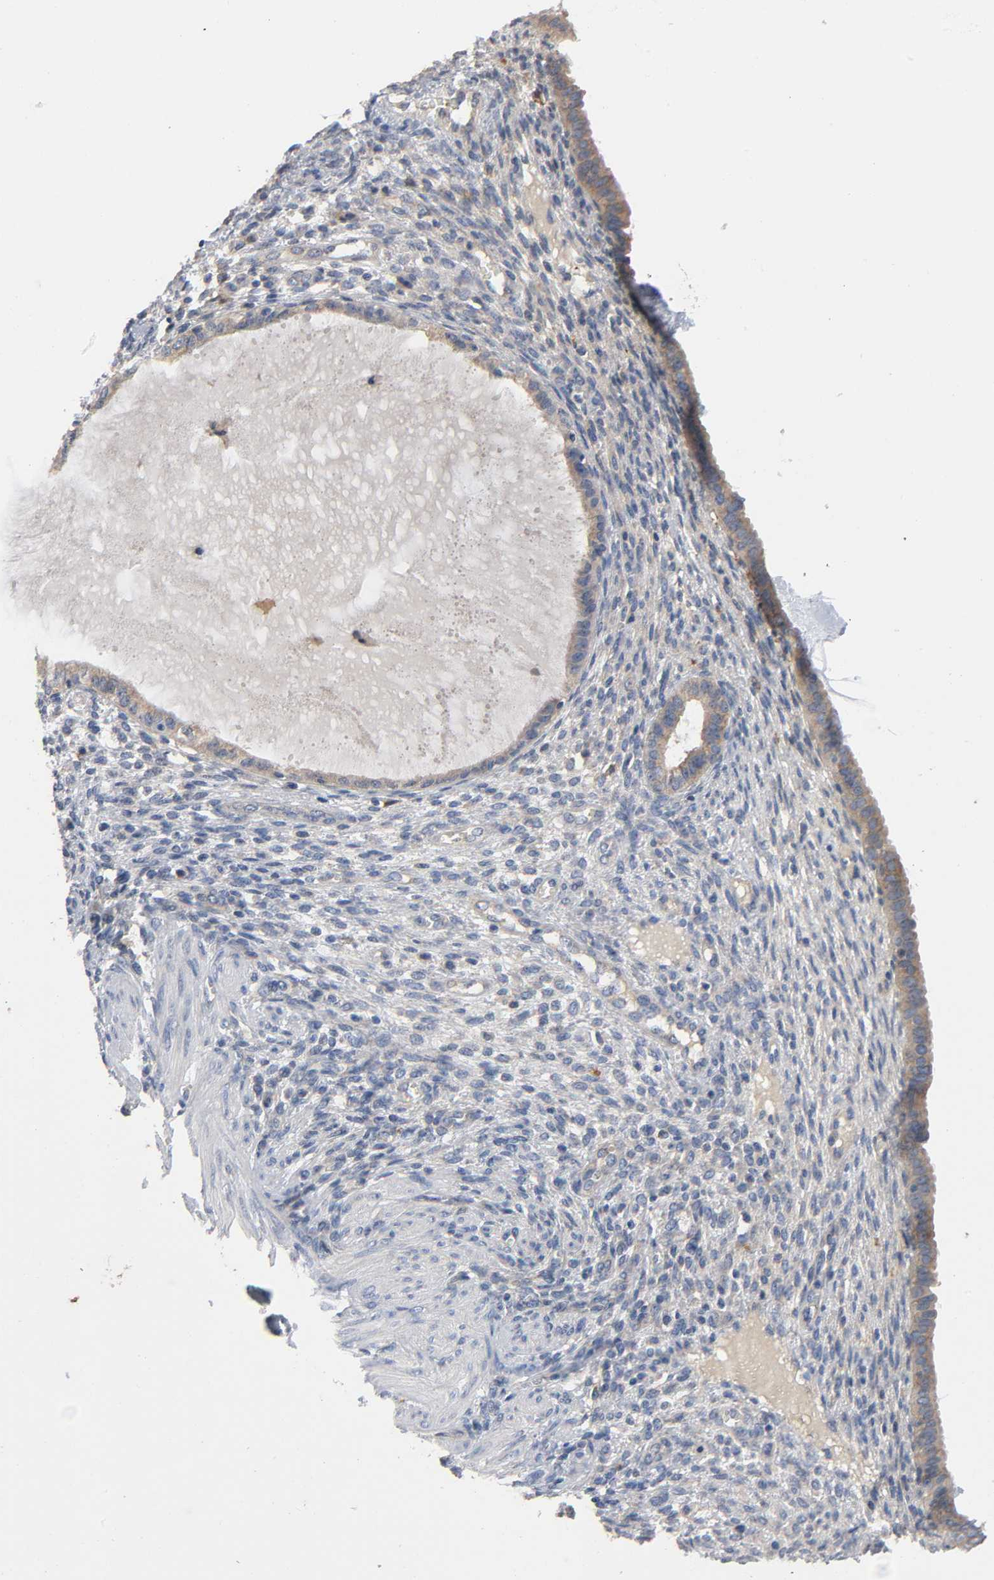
{"staining": {"intensity": "weak", "quantity": "<25%", "location": "cytoplasmic/membranous"}, "tissue": "endometrium", "cell_type": "Cells in endometrial stroma", "image_type": "normal", "snomed": [{"axis": "morphology", "description": "Normal tissue, NOS"}, {"axis": "topography", "description": "Endometrium"}], "caption": "Protein analysis of unremarkable endometrium reveals no significant positivity in cells in endometrial stroma. (Brightfield microscopy of DAB immunohistochemistry at high magnification).", "gene": "HDAC6", "patient": {"sex": "female", "age": 72}}